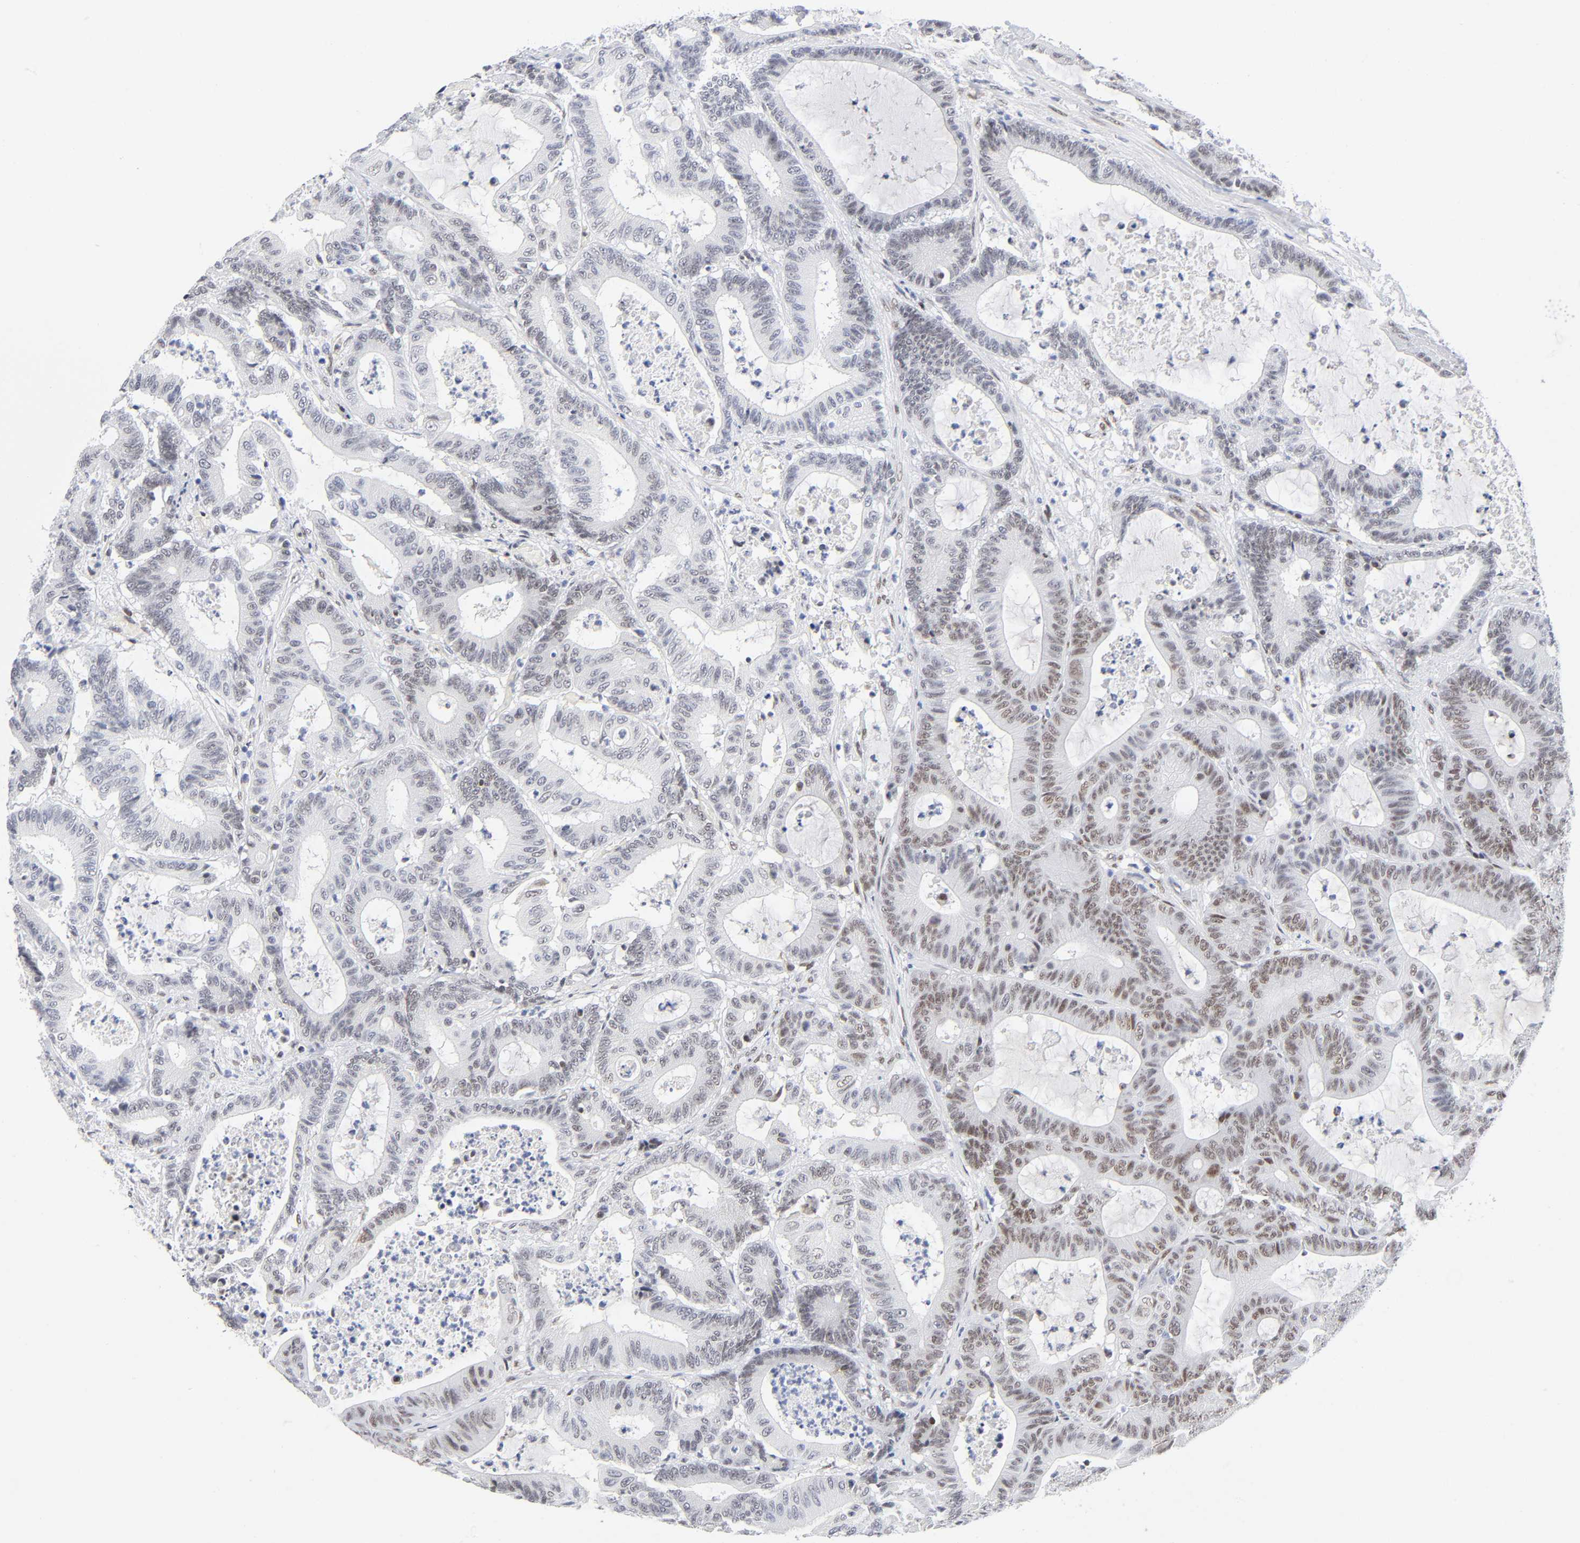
{"staining": {"intensity": "weak", "quantity": ">75%", "location": "nuclear"}, "tissue": "colorectal cancer", "cell_type": "Tumor cells", "image_type": "cancer", "snomed": [{"axis": "morphology", "description": "Adenocarcinoma, NOS"}, {"axis": "topography", "description": "Colon"}], "caption": "Protein expression analysis of colorectal cancer (adenocarcinoma) shows weak nuclear positivity in approximately >75% of tumor cells.", "gene": "NFIC", "patient": {"sex": "female", "age": 84}}